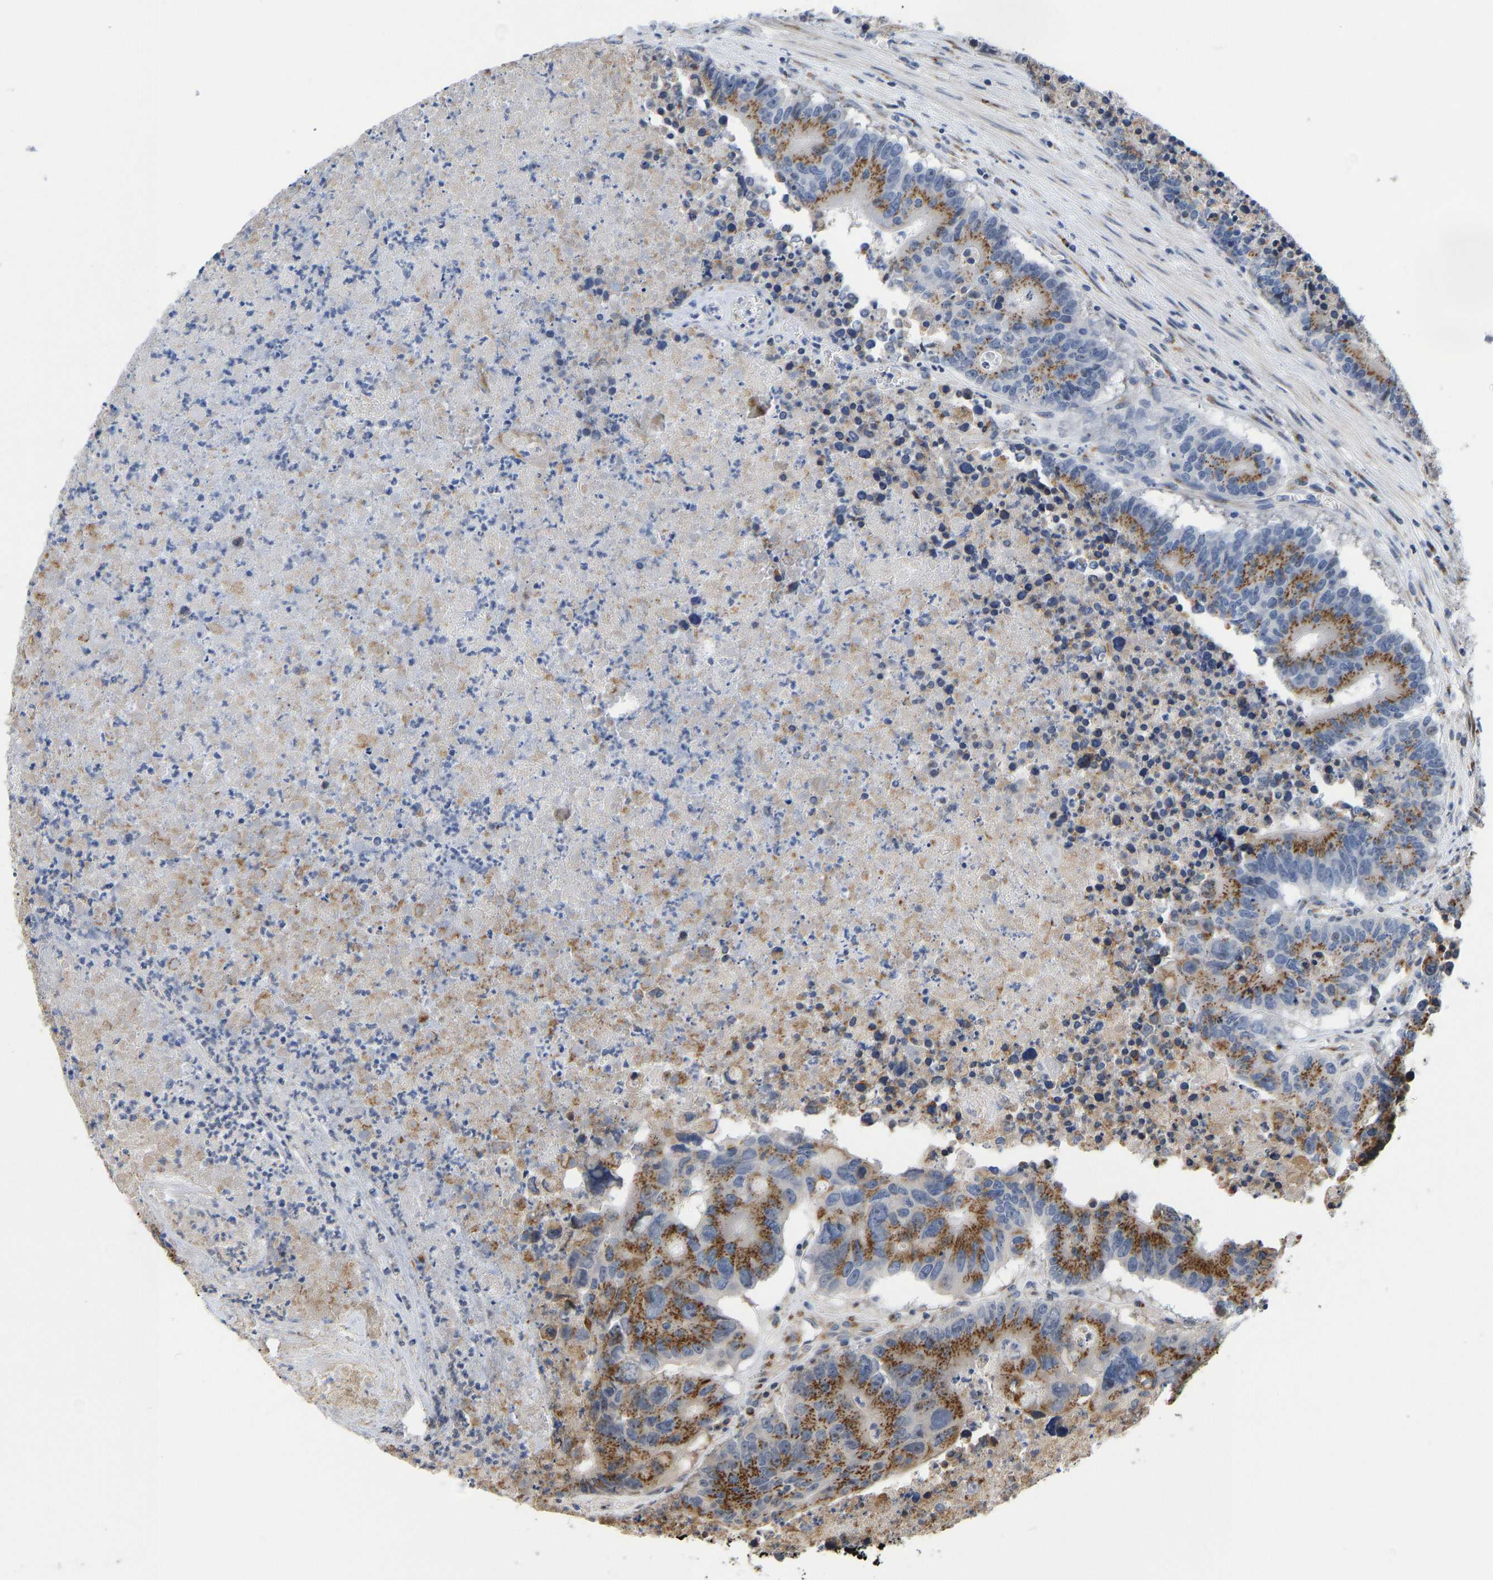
{"staining": {"intensity": "moderate", "quantity": ">75%", "location": "cytoplasmic/membranous"}, "tissue": "colorectal cancer", "cell_type": "Tumor cells", "image_type": "cancer", "snomed": [{"axis": "morphology", "description": "Adenocarcinoma, NOS"}, {"axis": "topography", "description": "Colon"}], "caption": "DAB immunohistochemical staining of colorectal adenocarcinoma shows moderate cytoplasmic/membranous protein staining in about >75% of tumor cells.", "gene": "YIPF4", "patient": {"sex": "male", "age": 87}}